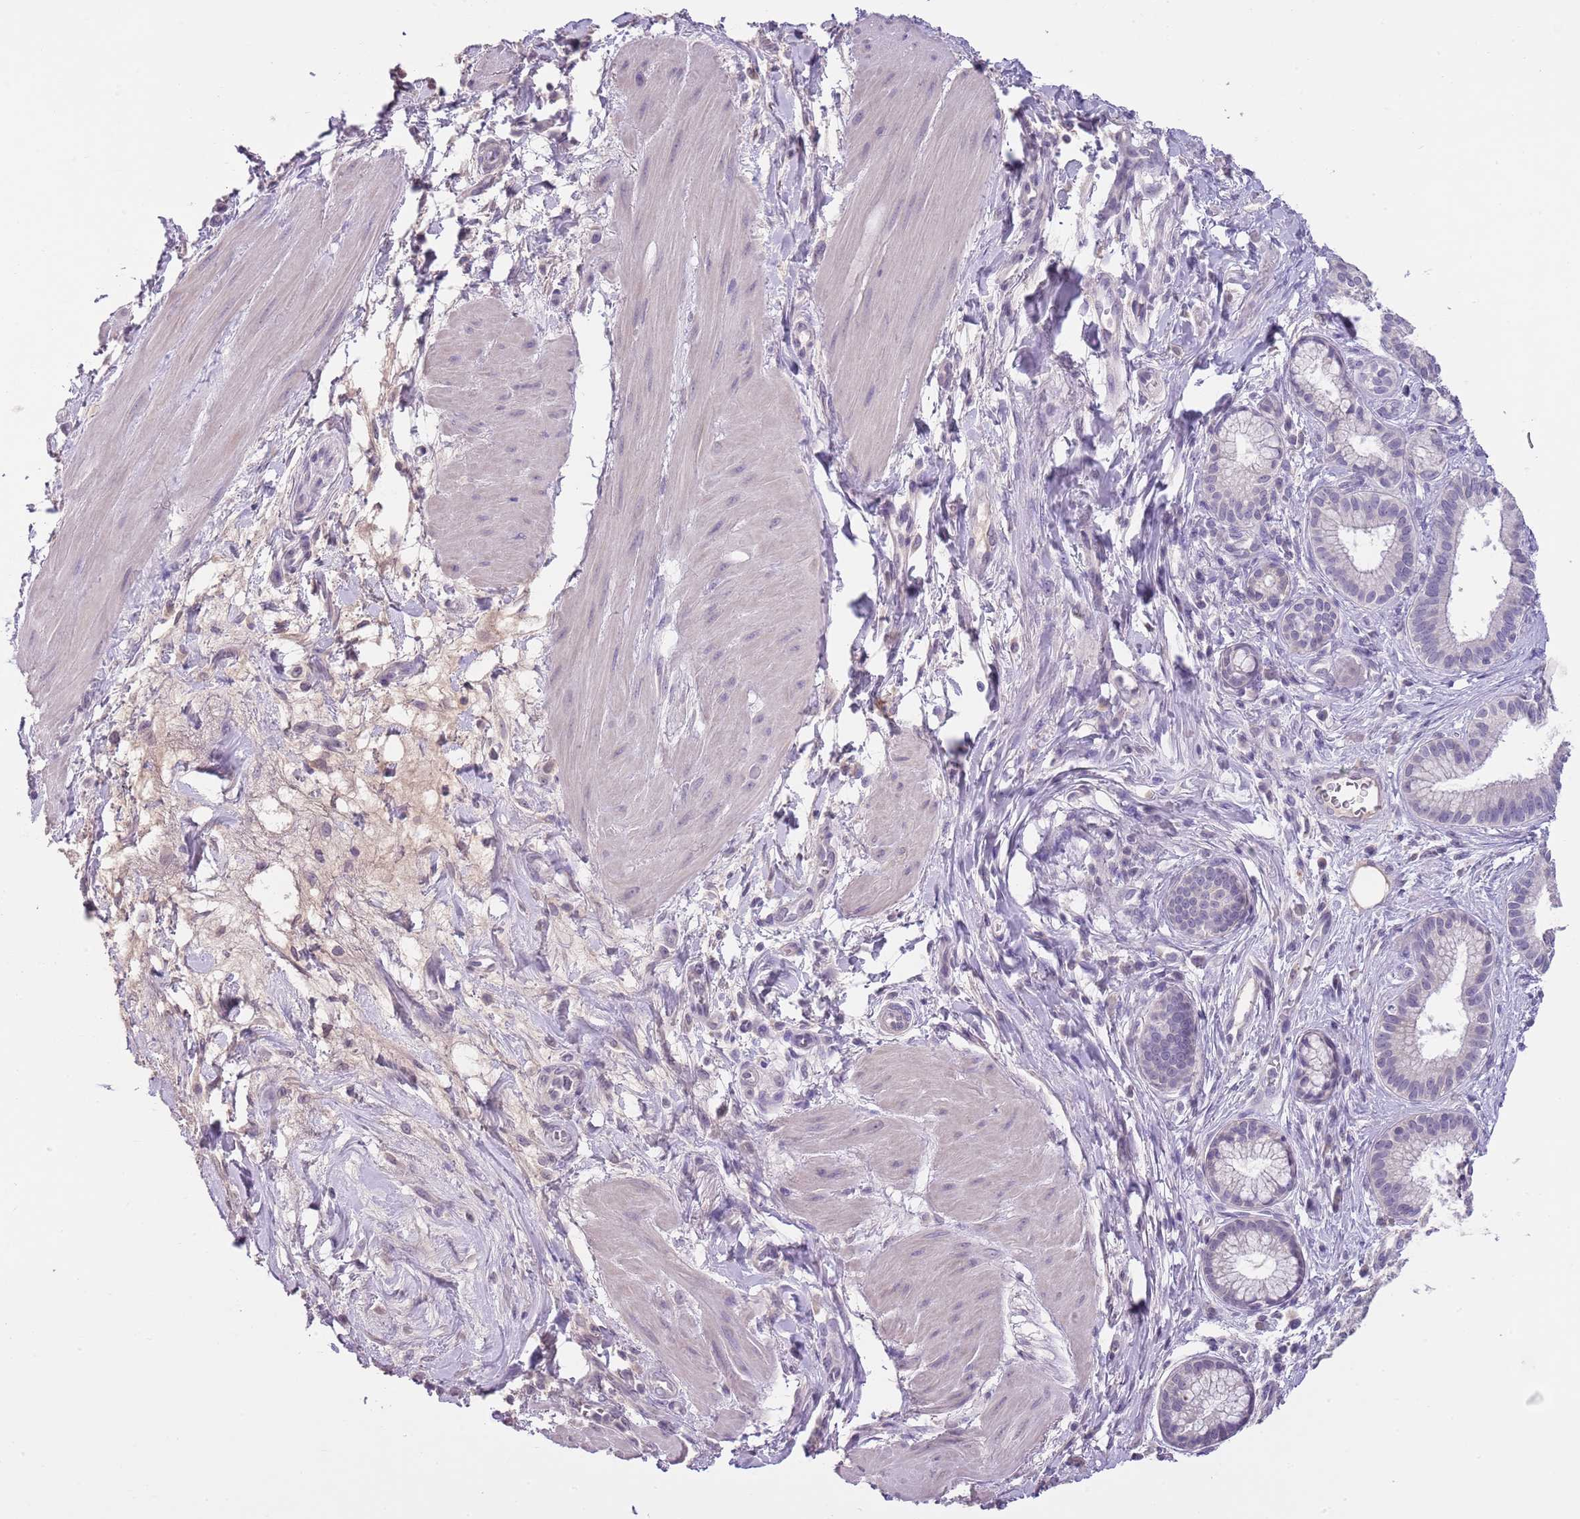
{"staining": {"intensity": "negative", "quantity": "none", "location": "none"}, "tissue": "pancreatic cancer", "cell_type": "Tumor cells", "image_type": "cancer", "snomed": [{"axis": "morphology", "description": "Adenocarcinoma, NOS"}, {"axis": "topography", "description": "Pancreas"}], "caption": "Photomicrograph shows no significant protein expression in tumor cells of pancreatic cancer (adenocarcinoma).", "gene": "SLC35E3", "patient": {"sex": "male", "age": 72}}